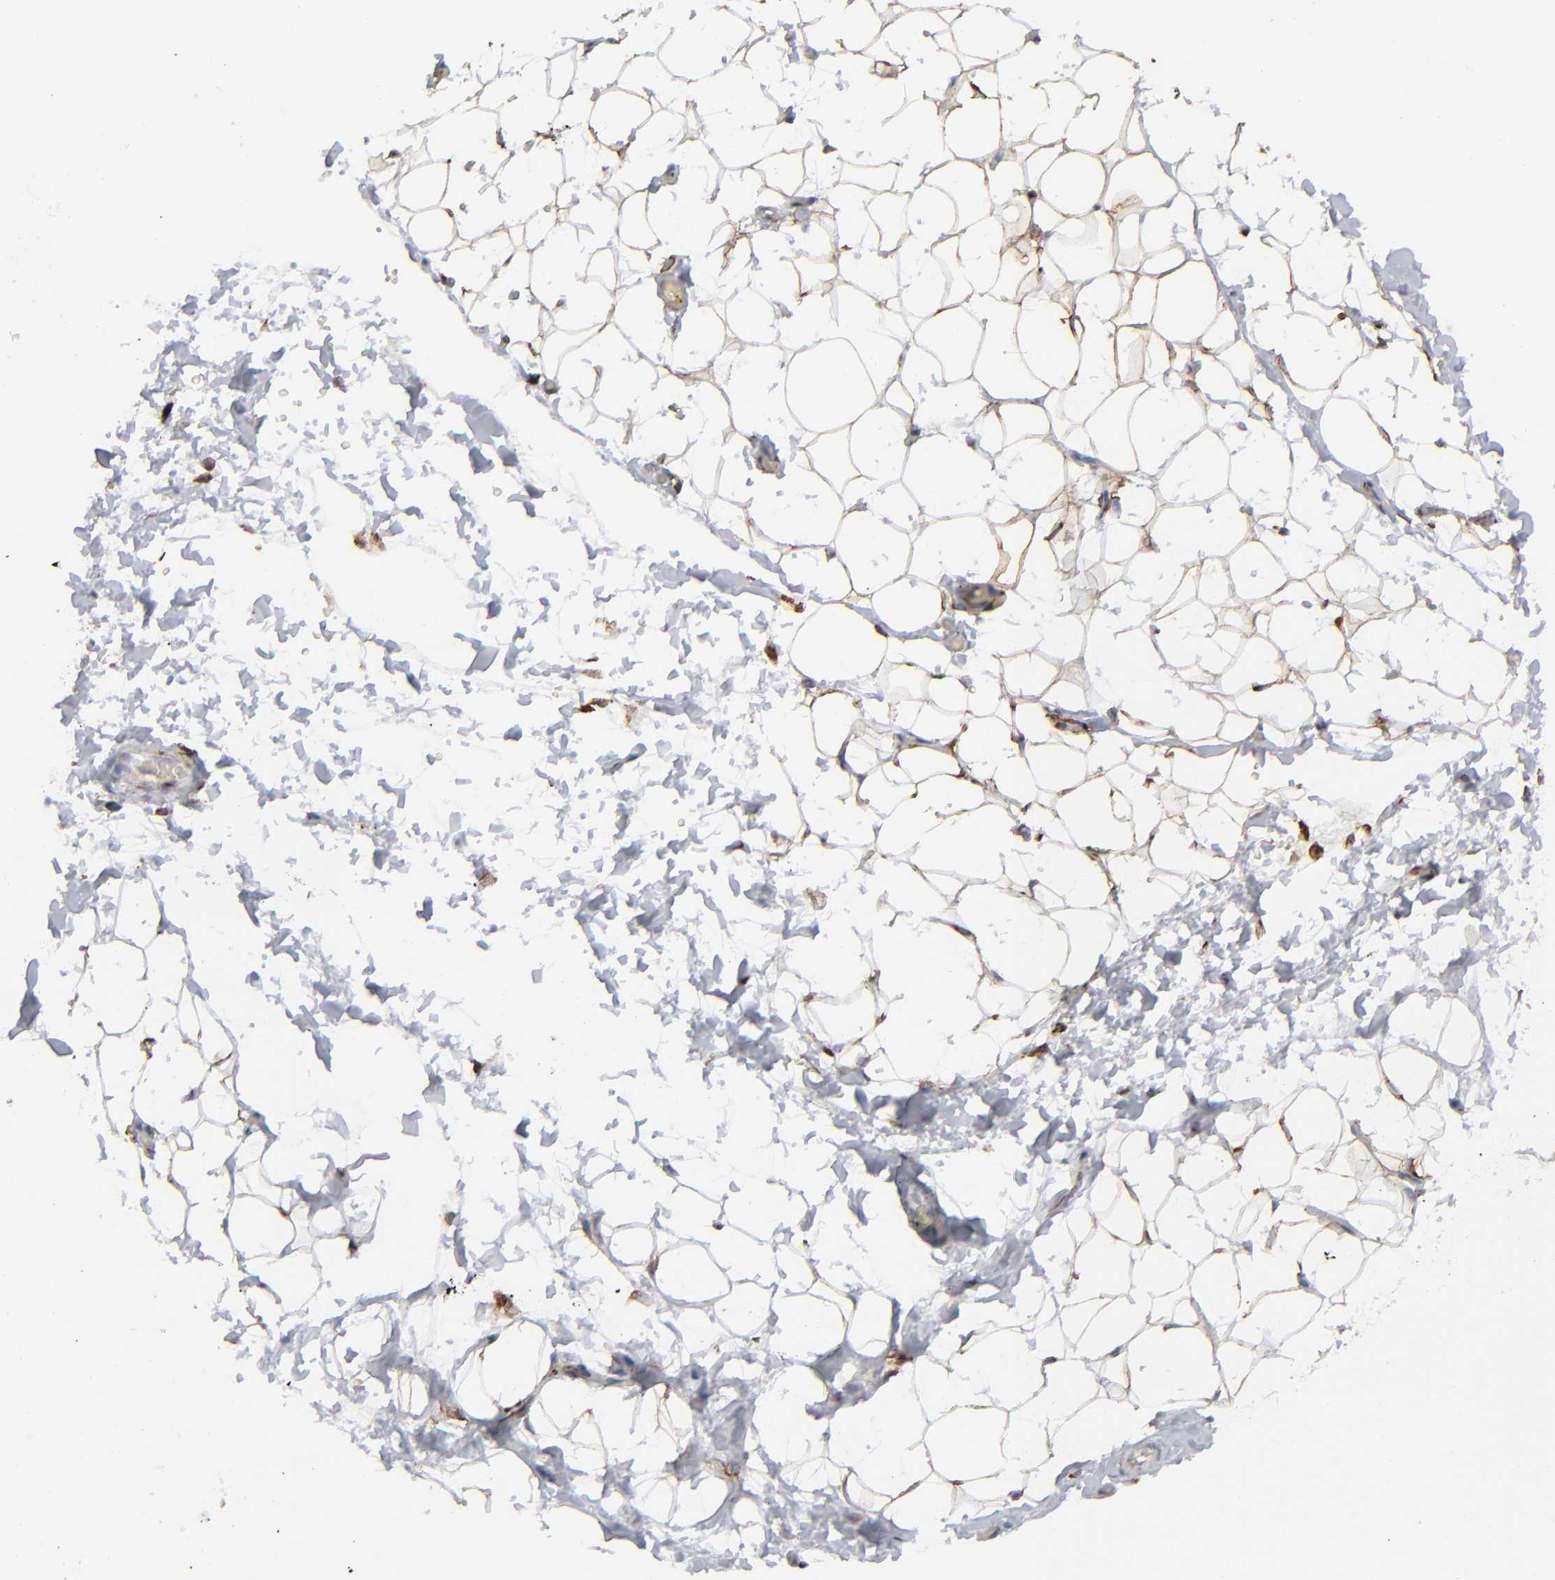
{"staining": {"intensity": "moderate", "quantity": "25%-75%", "location": "cytoplasmic/membranous"}, "tissue": "adipose tissue", "cell_type": "Adipocytes", "image_type": "normal", "snomed": [{"axis": "morphology", "description": "Normal tissue, NOS"}, {"axis": "topography", "description": "Soft tissue"}], "caption": "IHC histopathology image of normal adipose tissue: adipose tissue stained using immunohistochemistry (IHC) displays medium levels of moderate protein expression localized specifically in the cytoplasmic/membranous of adipocytes, appearing as a cytoplasmic/membranous brown color.", "gene": "SPARC", "patient": {"sex": "male", "age": 26}}